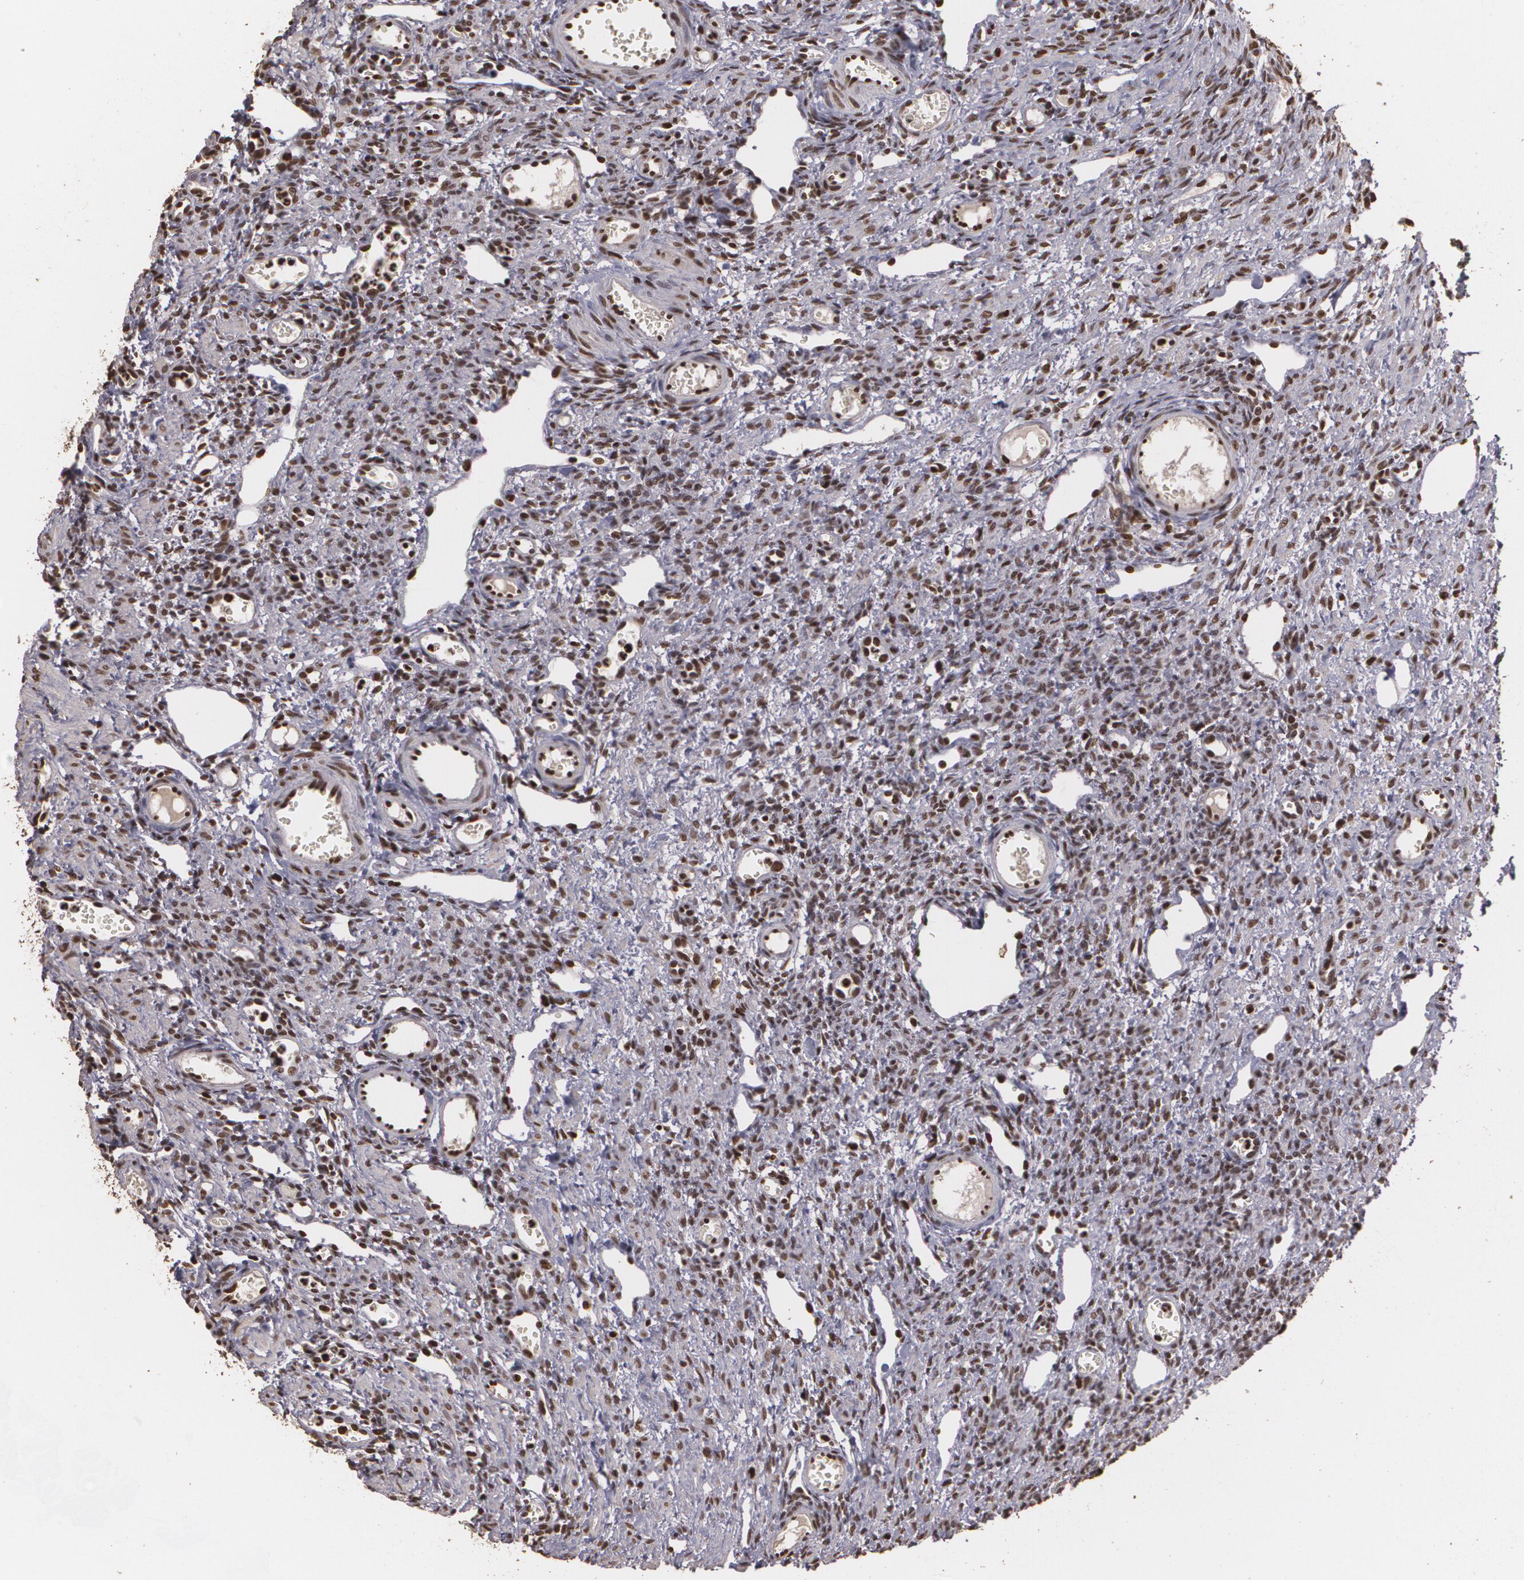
{"staining": {"intensity": "strong", "quantity": ">75%", "location": "nuclear"}, "tissue": "ovary", "cell_type": "Follicle cells", "image_type": "normal", "snomed": [{"axis": "morphology", "description": "Normal tissue, NOS"}, {"axis": "topography", "description": "Ovary"}], "caption": "Immunohistochemical staining of unremarkable ovary exhibits strong nuclear protein positivity in approximately >75% of follicle cells.", "gene": "RCOR1", "patient": {"sex": "female", "age": 33}}